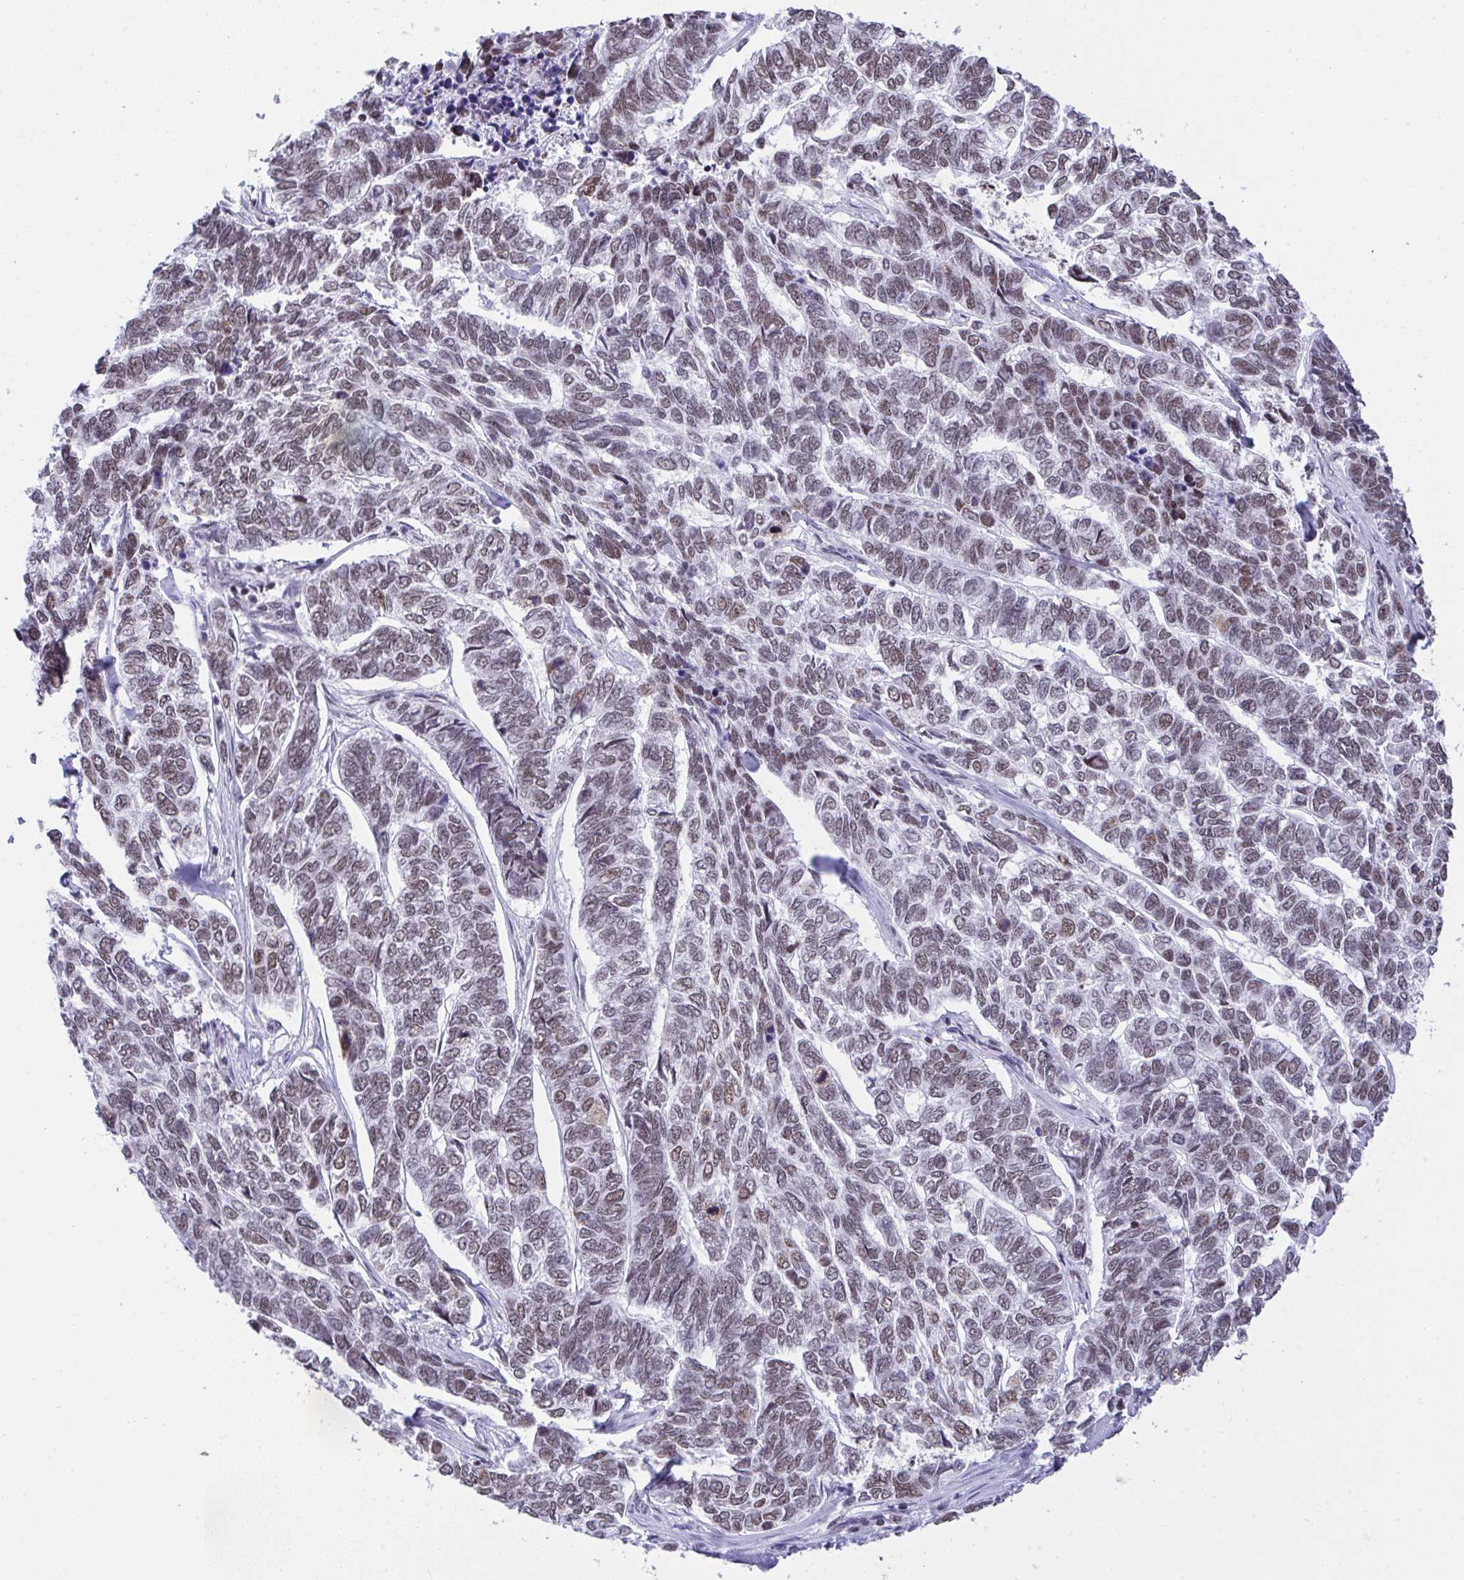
{"staining": {"intensity": "weak", "quantity": ">75%", "location": "nuclear"}, "tissue": "skin cancer", "cell_type": "Tumor cells", "image_type": "cancer", "snomed": [{"axis": "morphology", "description": "Basal cell carcinoma"}, {"axis": "topography", "description": "Skin"}], "caption": "Immunohistochemical staining of human basal cell carcinoma (skin) shows low levels of weak nuclear positivity in approximately >75% of tumor cells.", "gene": "DDX52", "patient": {"sex": "female", "age": 65}}